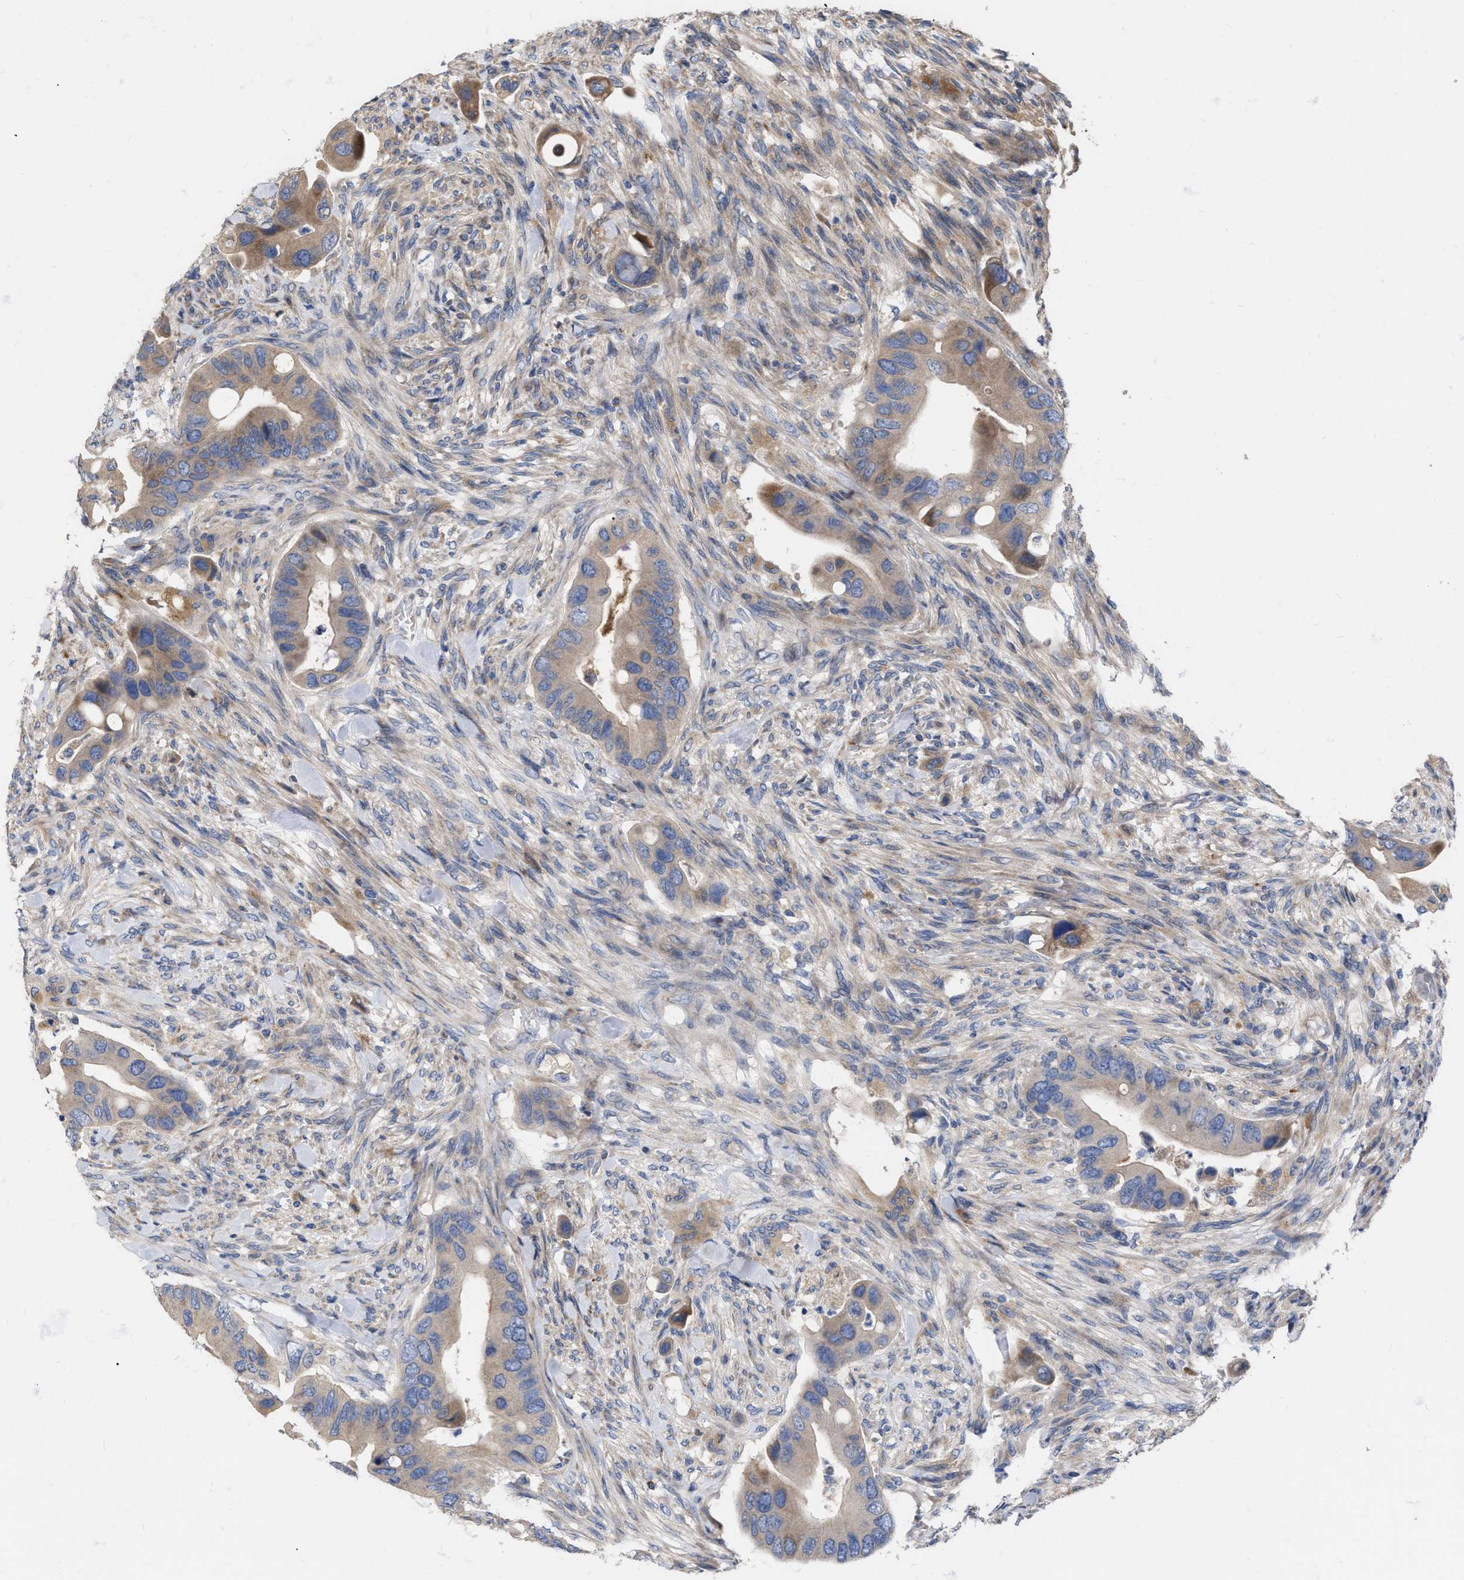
{"staining": {"intensity": "weak", "quantity": ">75%", "location": "cytoplasmic/membranous"}, "tissue": "colorectal cancer", "cell_type": "Tumor cells", "image_type": "cancer", "snomed": [{"axis": "morphology", "description": "Adenocarcinoma, NOS"}, {"axis": "topography", "description": "Rectum"}], "caption": "IHC (DAB) staining of human adenocarcinoma (colorectal) demonstrates weak cytoplasmic/membranous protein staining in approximately >75% of tumor cells. Nuclei are stained in blue.", "gene": "MLST8", "patient": {"sex": "female", "age": 57}}